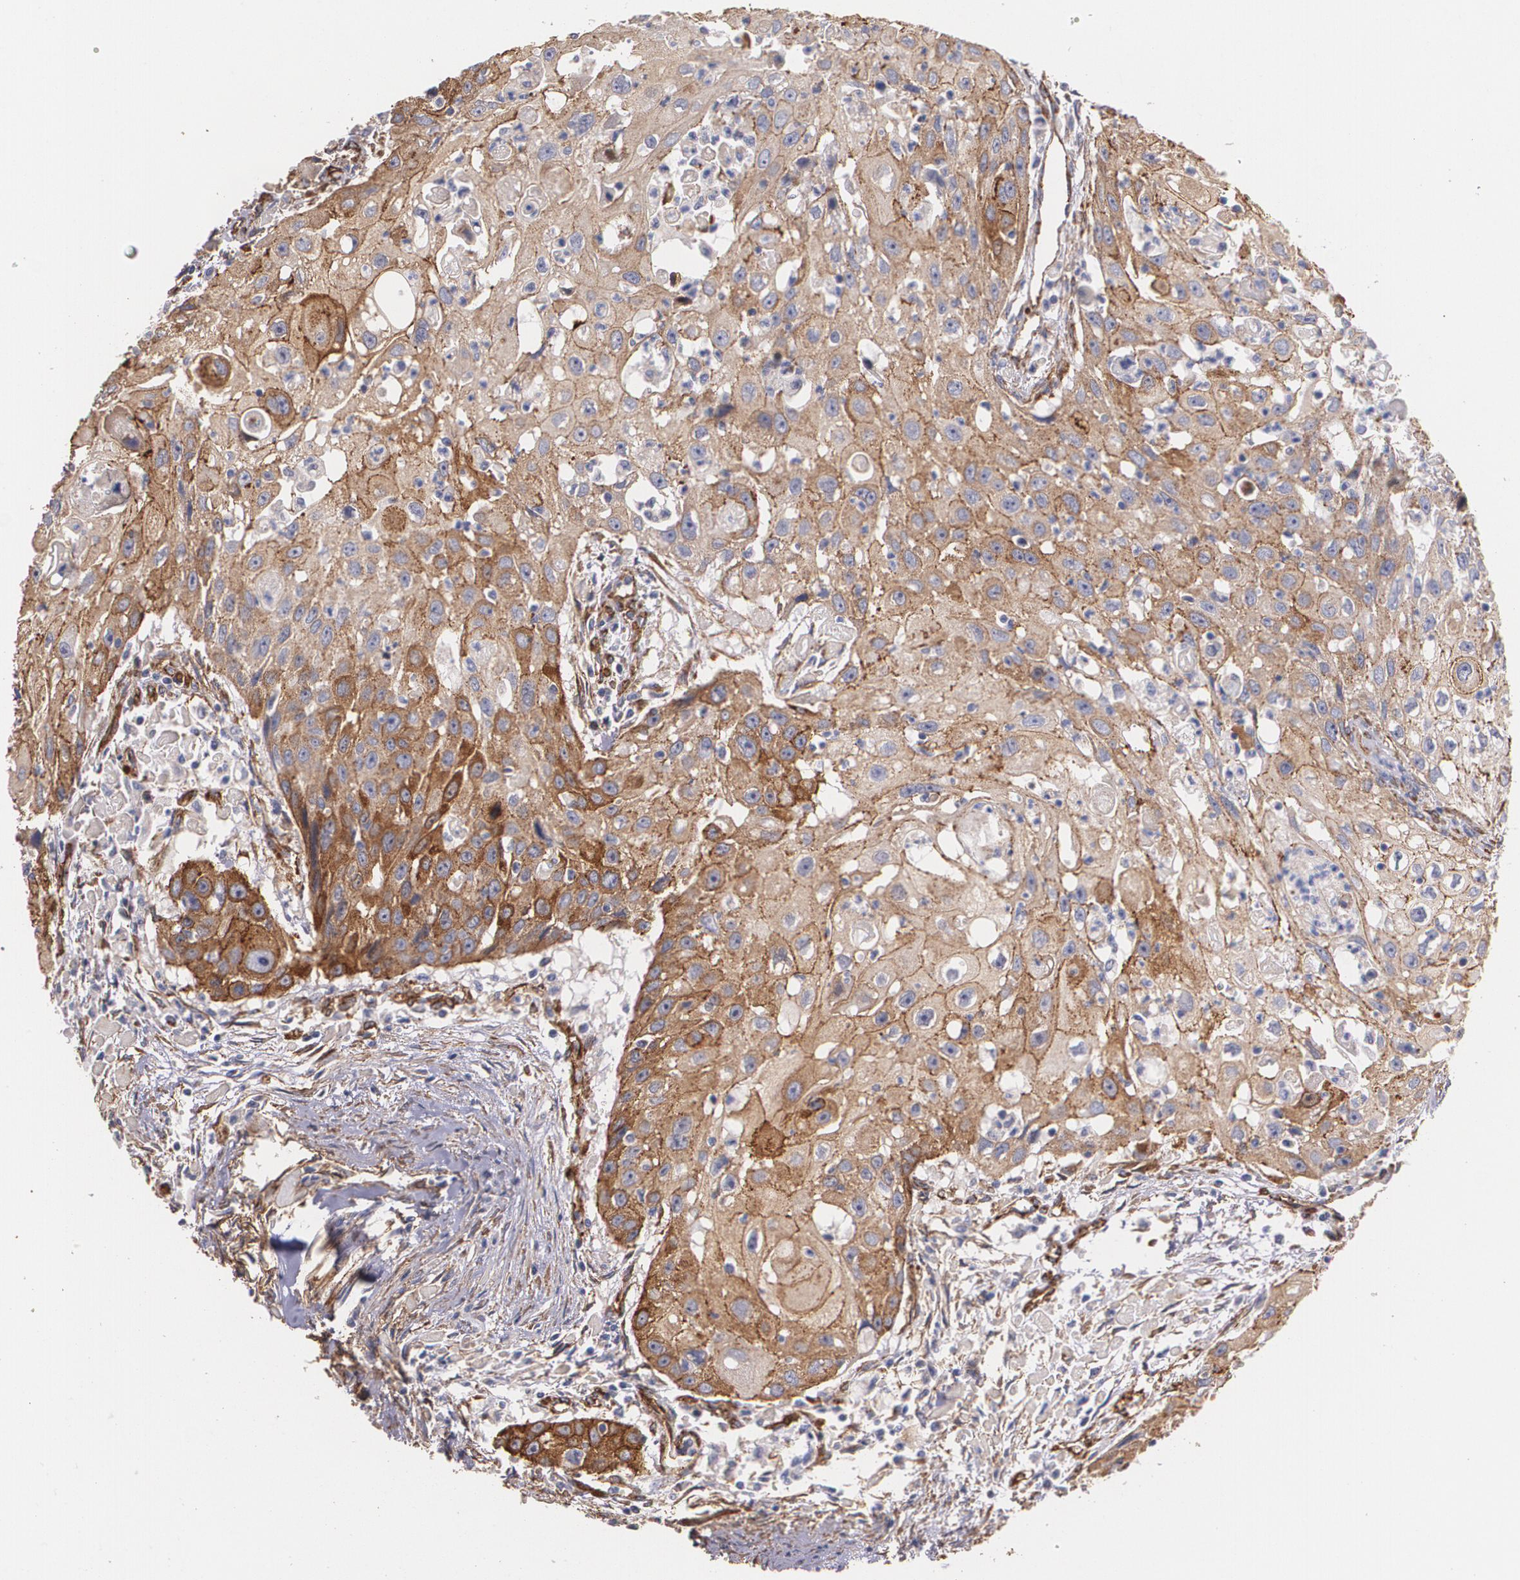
{"staining": {"intensity": "moderate", "quantity": ">75%", "location": "cytoplasmic/membranous"}, "tissue": "head and neck cancer", "cell_type": "Tumor cells", "image_type": "cancer", "snomed": [{"axis": "morphology", "description": "Squamous cell carcinoma, NOS"}, {"axis": "topography", "description": "Head-Neck"}], "caption": "A medium amount of moderate cytoplasmic/membranous positivity is present in approximately >75% of tumor cells in squamous cell carcinoma (head and neck) tissue.", "gene": "TJP1", "patient": {"sex": "male", "age": 64}}